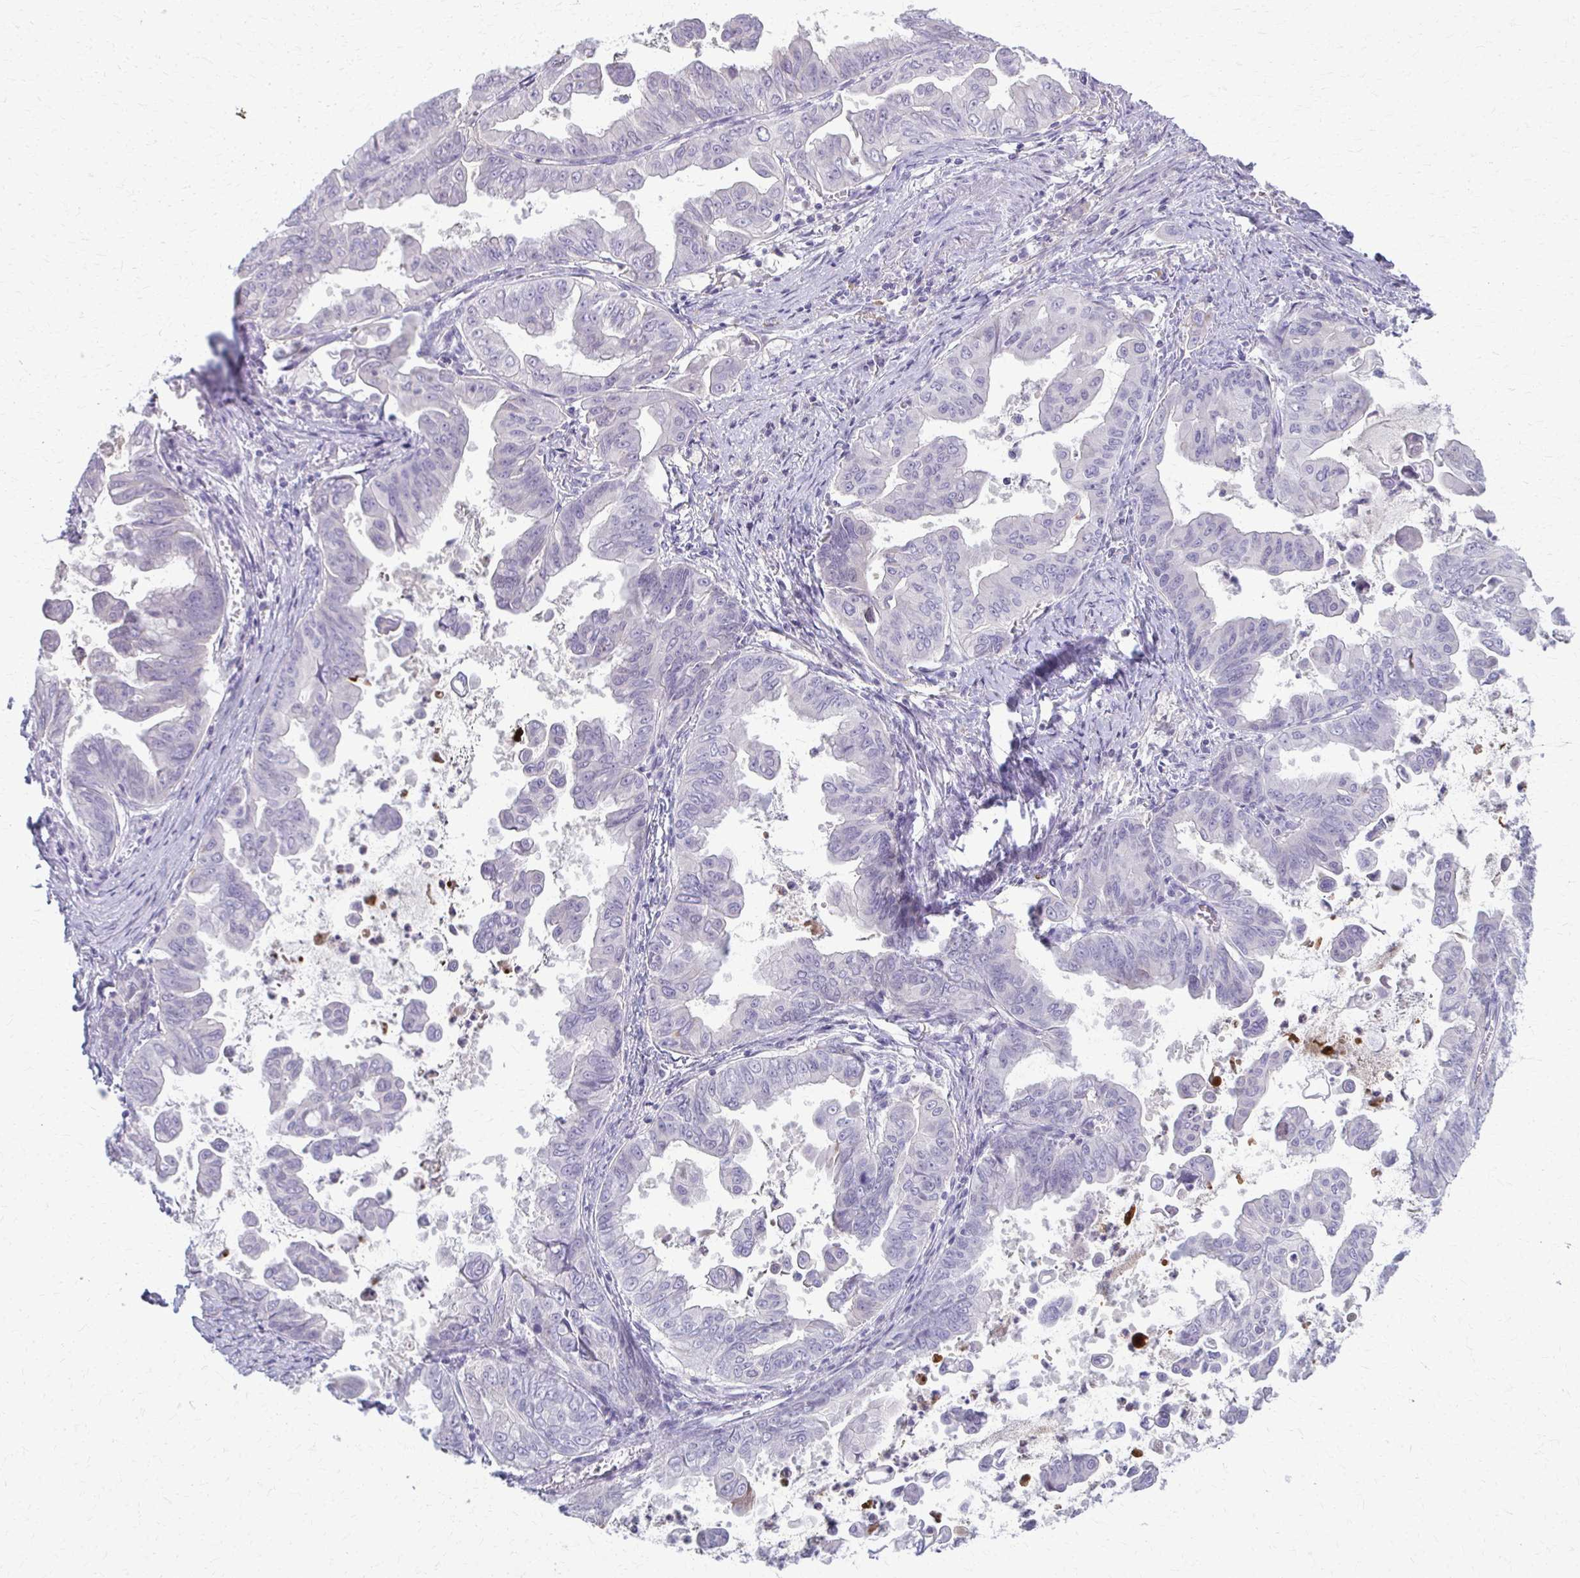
{"staining": {"intensity": "negative", "quantity": "none", "location": "none"}, "tissue": "stomach cancer", "cell_type": "Tumor cells", "image_type": "cancer", "snomed": [{"axis": "morphology", "description": "Adenocarcinoma, NOS"}, {"axis": "topography", "description": "Stomach, upper"}], "caption": "Immunohistochemistry image of human stomach cancer stained for a protein (brown), which displays no staining in tumor cells.", "gene": "OR4M1", "patient": {"sex": "male", "age": 80}}